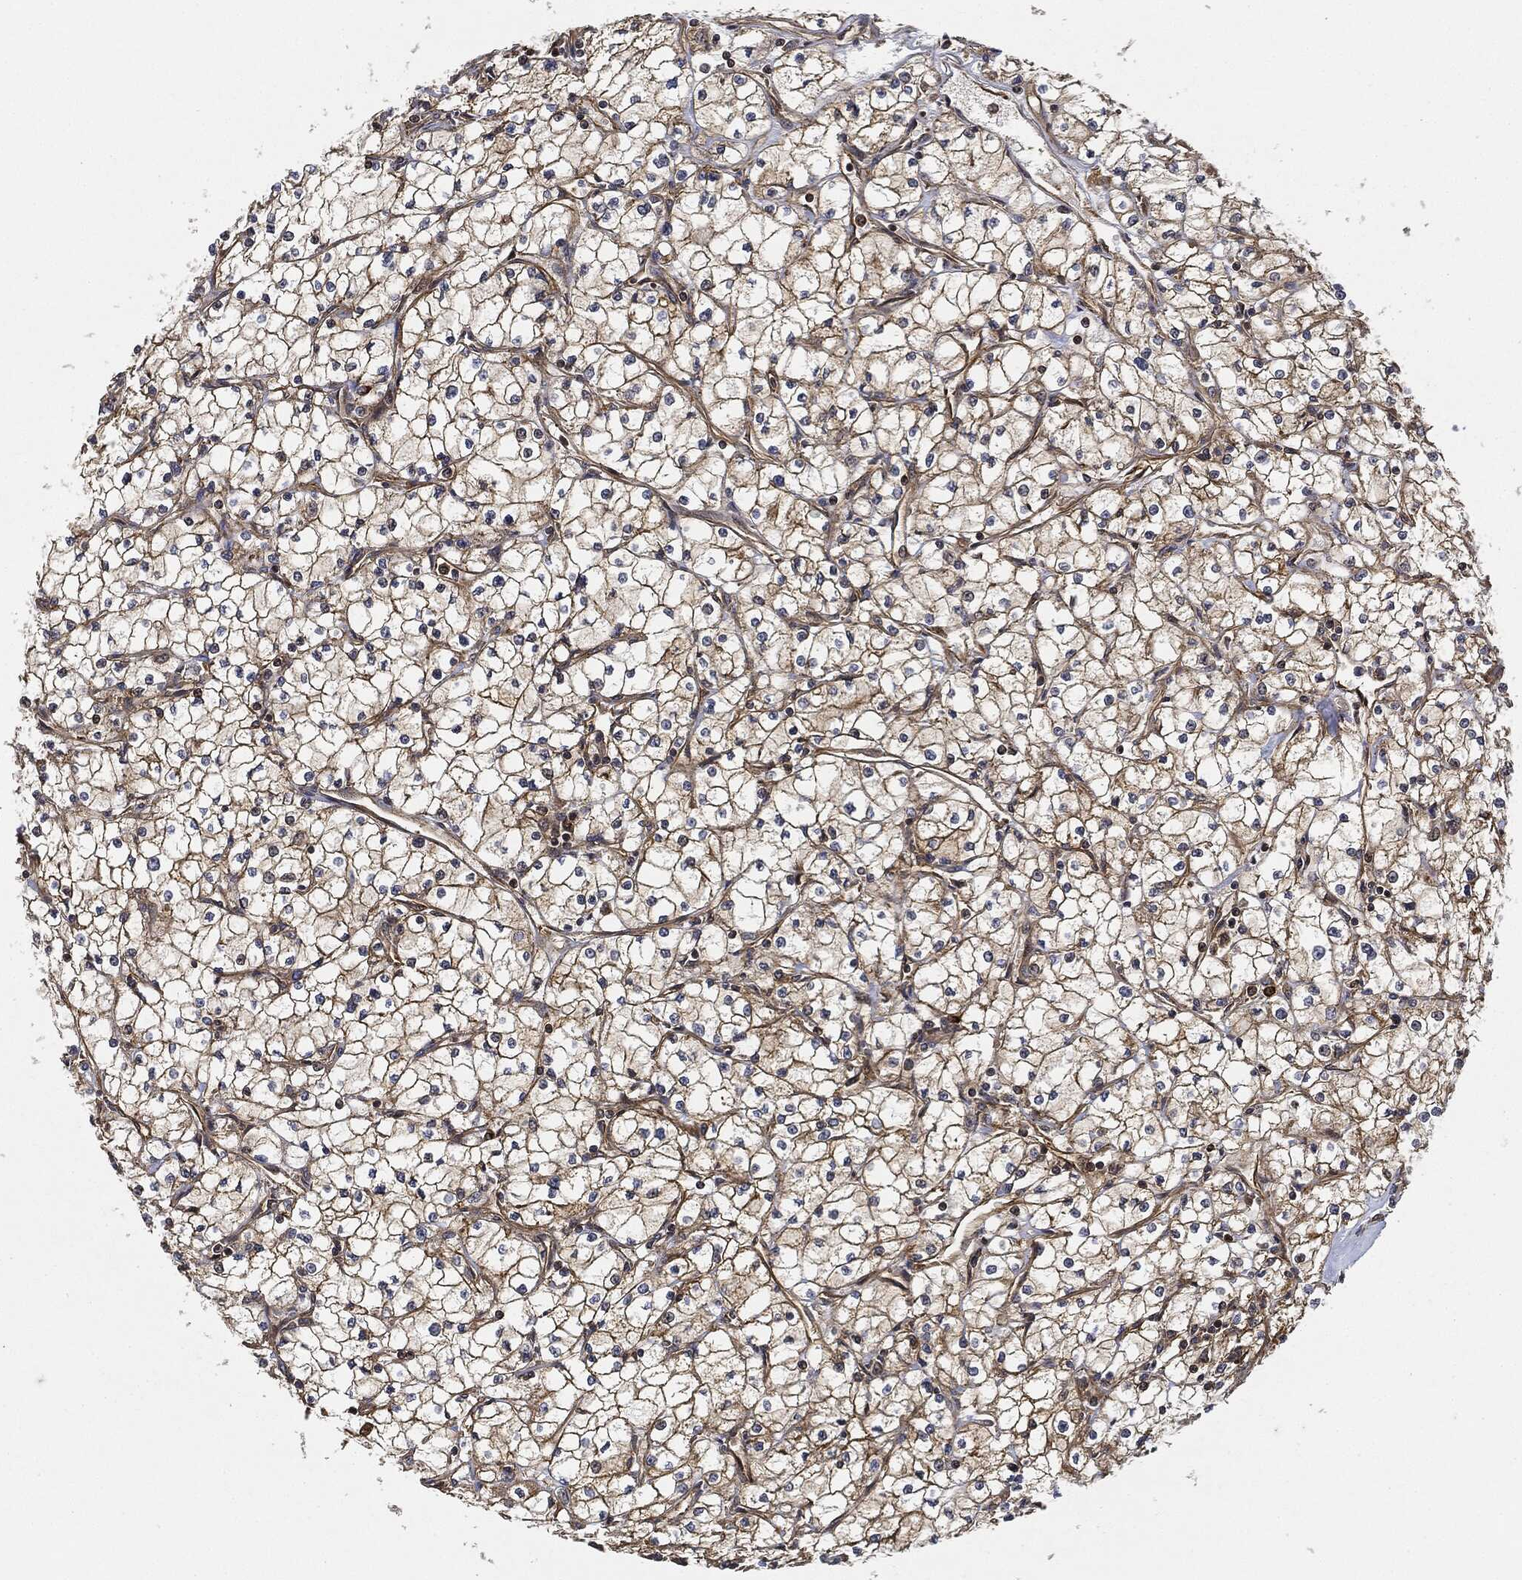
{"staining": {"intensity": "moderate", "quantity": "25%-75%", "location": "cytoplasmic/membranous"}, "tissue": "renal cancer", "cell_type": "Tumor cells", "image_type": "cancer", "snomed": [{"axis": "morphology", "description": "Adenocarcinoma, NOS"}, {"axis": "topography", "description": "Kidney"}], "caption": "Renal adenocarcinoma stained with a brown dye reveals moderate cytoplasmic/membranous positive expression in about 25%-75% of tumor cells.", "gene": "MAP3K3", "patient": {"sex": "male", "age": 67}}